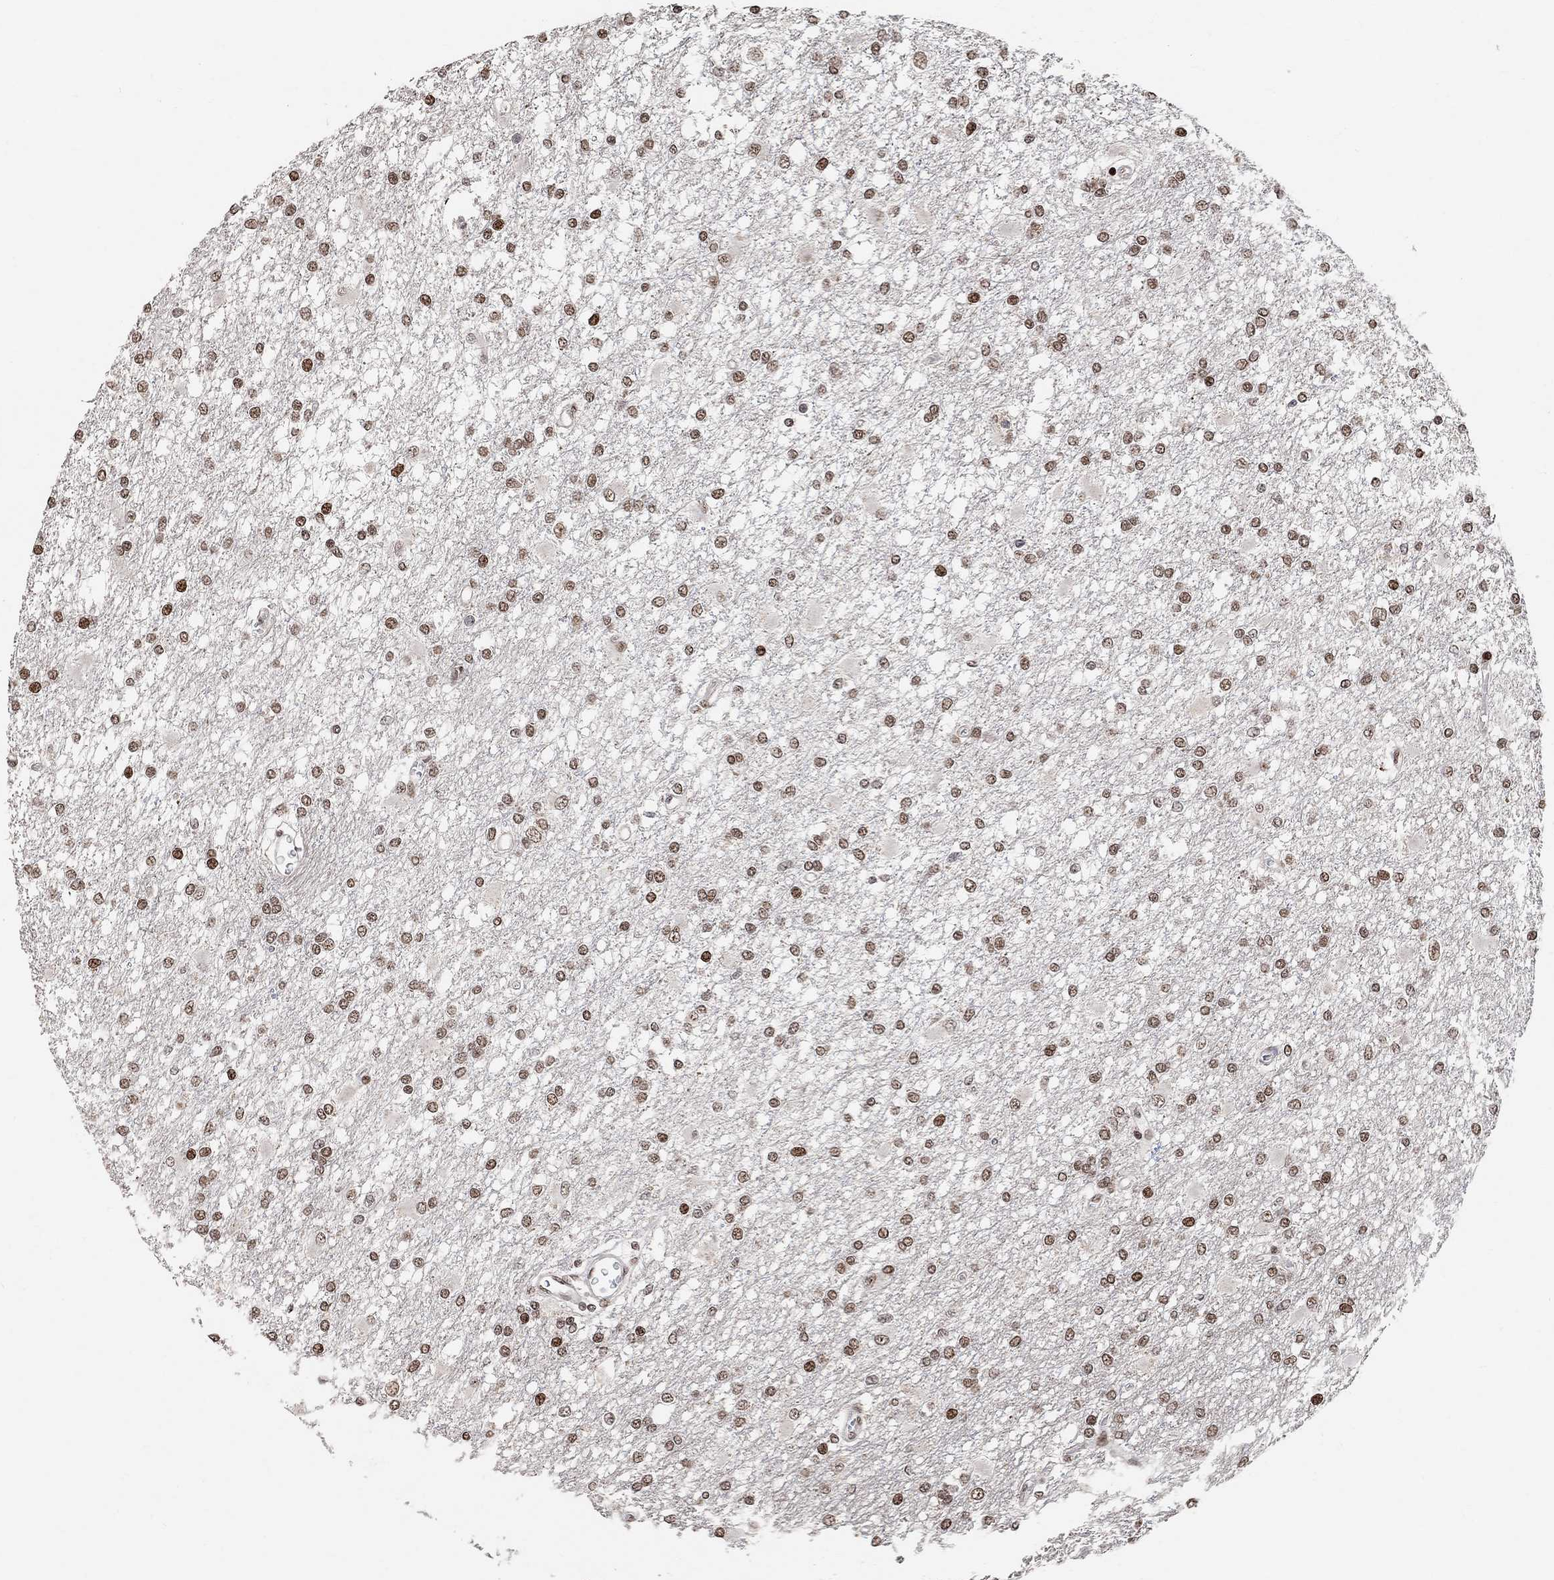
{"staining": {"intensity": "moderate", "quantity": ">75%", "location": "nuclear"}, "tissue": "glioma", "cell_type": "Tumor cells", "image_type": "cancer", "snomed": [{"axis": "morphology", "description": "Glioma, malignant, High grade"}, {"axis": "topography", "description": "Cerebral cortex"}], "caption": "A brown stain labels moderate nuclear staining of a protein in human malignant high-grade glioma tumor cells.", "gene": "E4F1", "patient": {"sex": "male", "age": 79}}